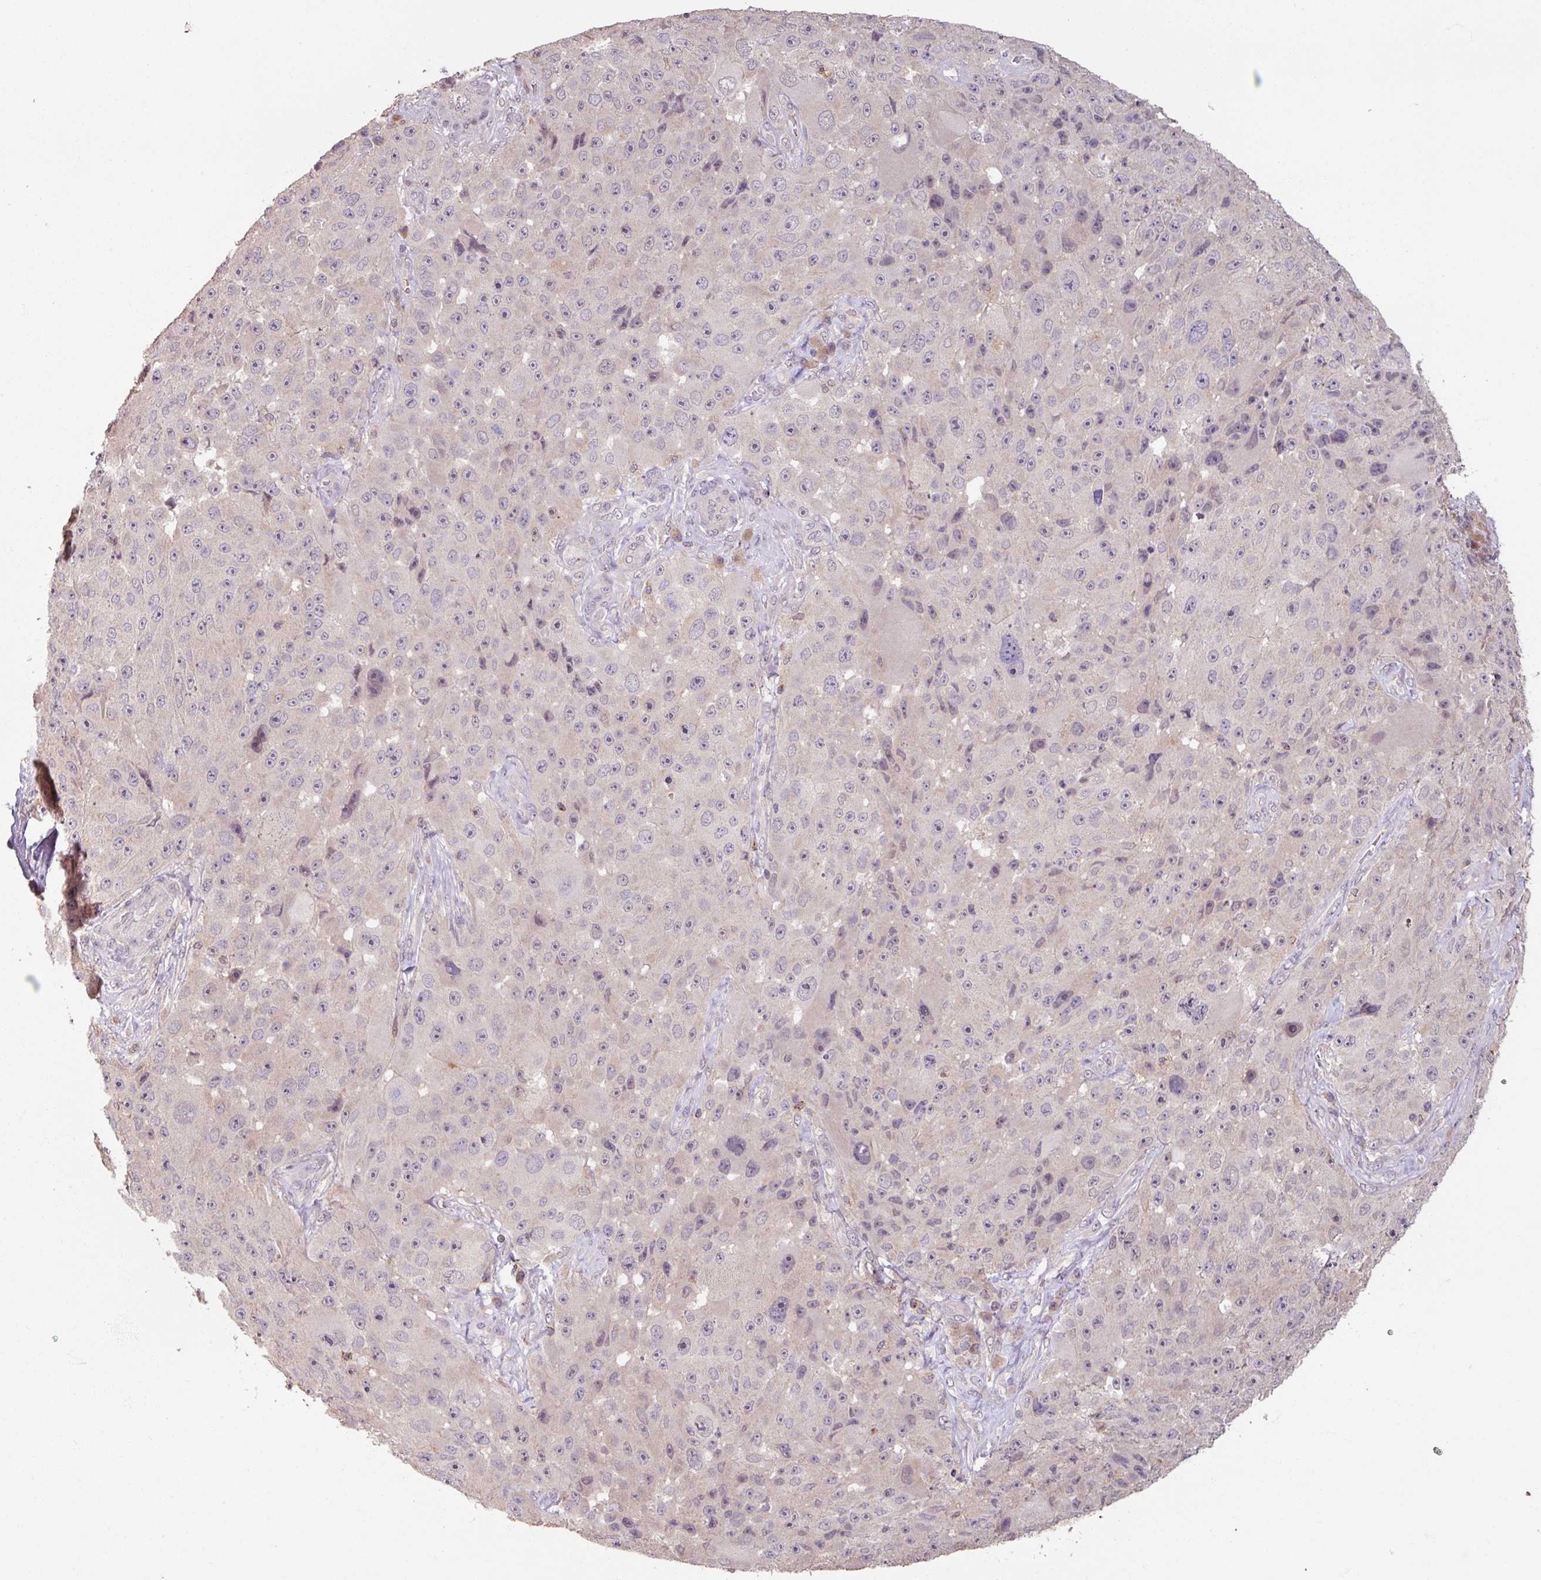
{"staining": {"intensity": "negative", "quantity": "none", "location": "none"}, "tissue": "melanoma", "cell_type": "Tumor cells", "image_type": "cancer", "snomed": [{"axis": "morphology", "description": "Malignant melanoma, Metastatic site"}, {"axis": "topography", "description": "Lymph node"}], "caption": "Tumor cells show no significant positivity in melanoma.", "gene": "OR6B1", "patient": {"sex": "male", "age": 62}}